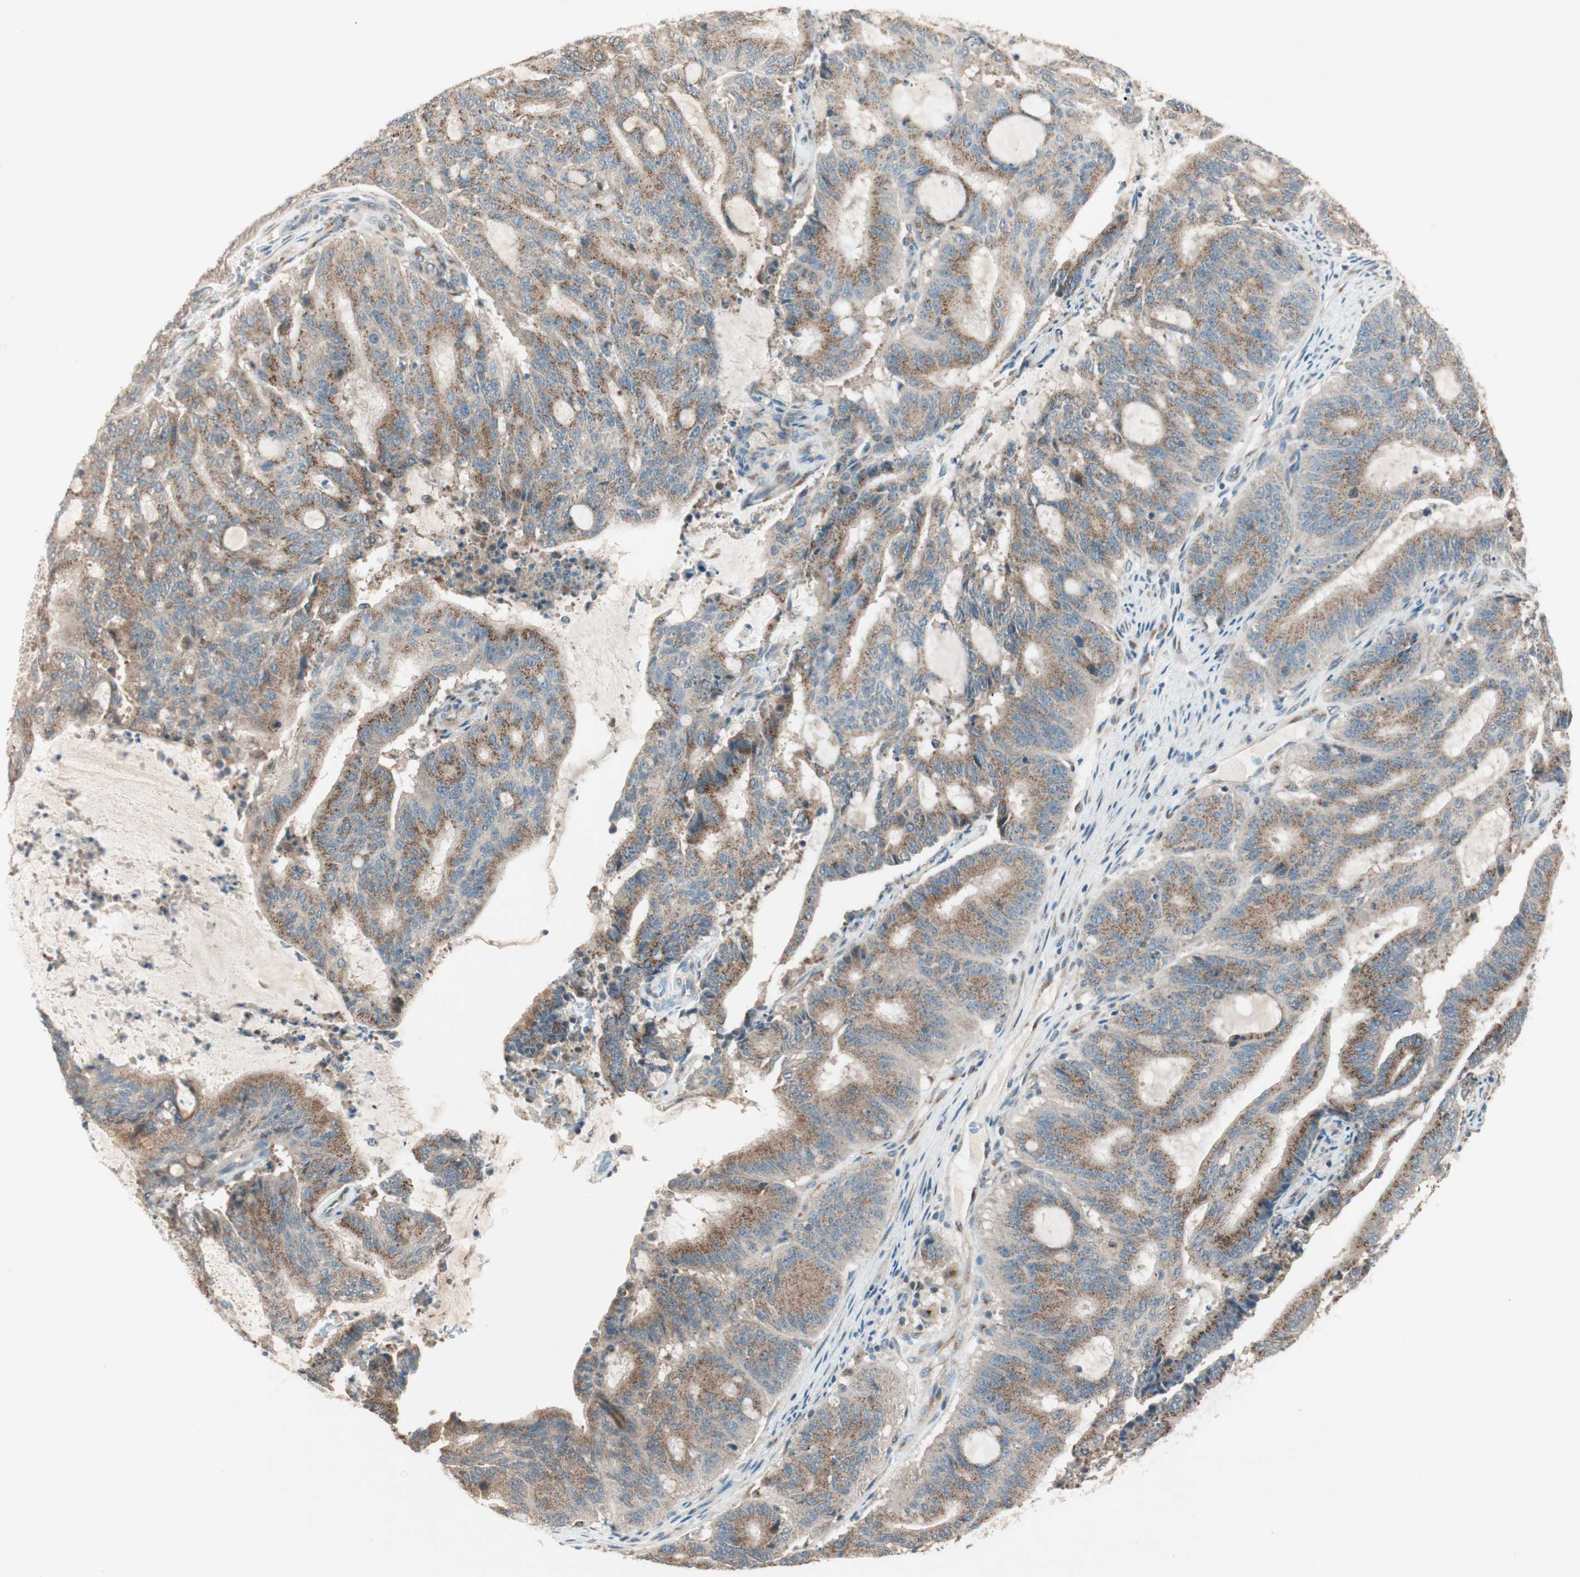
{"staining": {"intensity": "strong", "quantity": ">75%", "location": "cytoplasmic/membranous"}, "tissue": "liver cancer", "cell_type": "Tumor cells", "image_type": "cancer", "snomed": [{"axis": "morphology", "description": "Cholangiocarcinoma"}, {"axis": "topography", "description": "Liver"}], "caption": "Protein staining by immunohistochemistry (IHC) exhibits strong cytoplasmic/membranous expression in approximately >75% of tumor cells in cholangiocarcinoma (liver). The protein of interest is stained brown, and the nuclei are stained in blue (DAB IHC with brightfield microscopy, high magnification).", "gene": "SEC16A", "patient": {"sex": "female", "age": 73}}